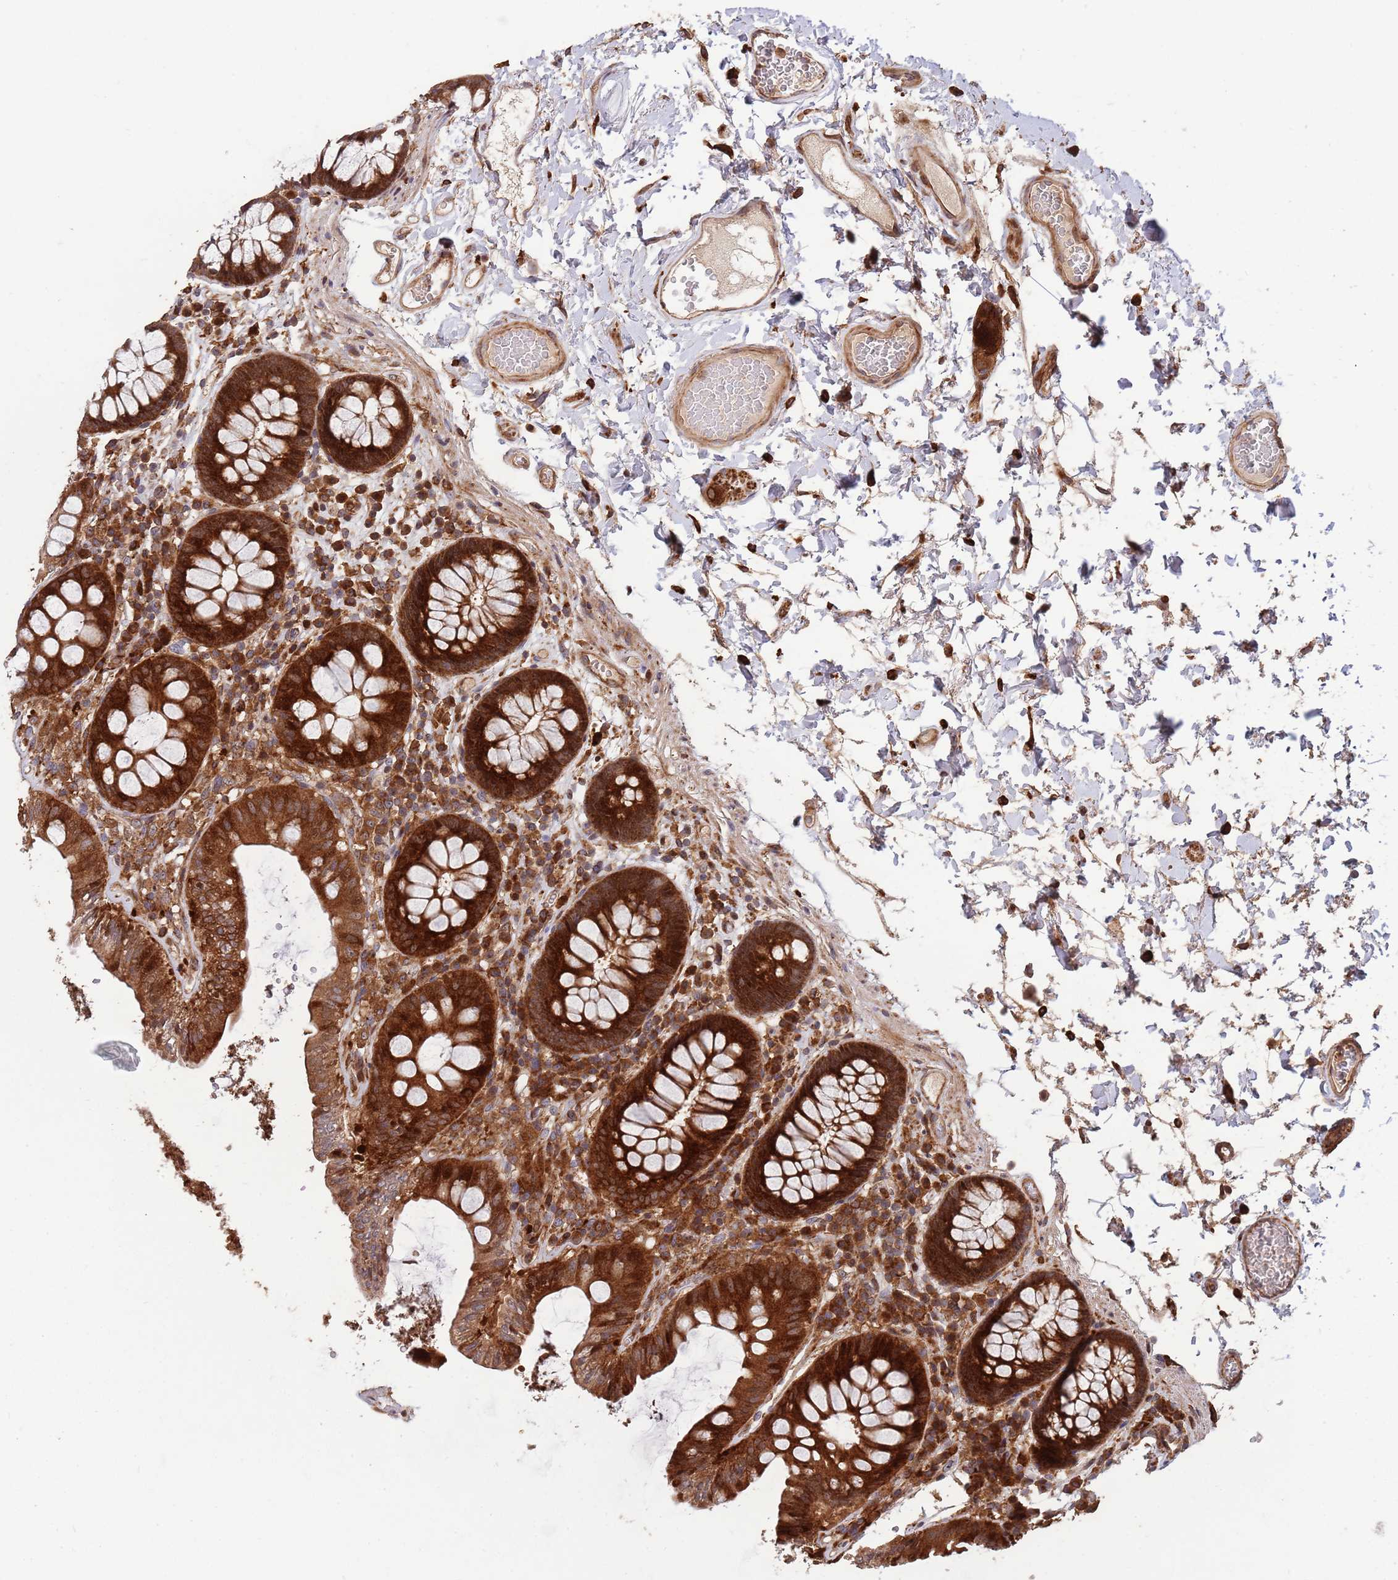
{"staining": {"intensity": "moderate", "quantity": ">75%", "location": "cytoplasmic/membranous,nuclear"}, "tissue": "colon", "cell_type": "Endothelial cells", "image_type": "normal", "snomed": [{"axis": "morphology", "description": "Normal tissue, NOS"}, {"axis": "topography", "description": "Colon"}], "caption": "Immunohistochemical staining of normal human colon exhibits moderate cytoplasmic/membranous,nuclear protein positivity in approximately >75% of endothelial cells.", "gene": "ZNF428", "patient": {"sex": "male", "age": 84}}